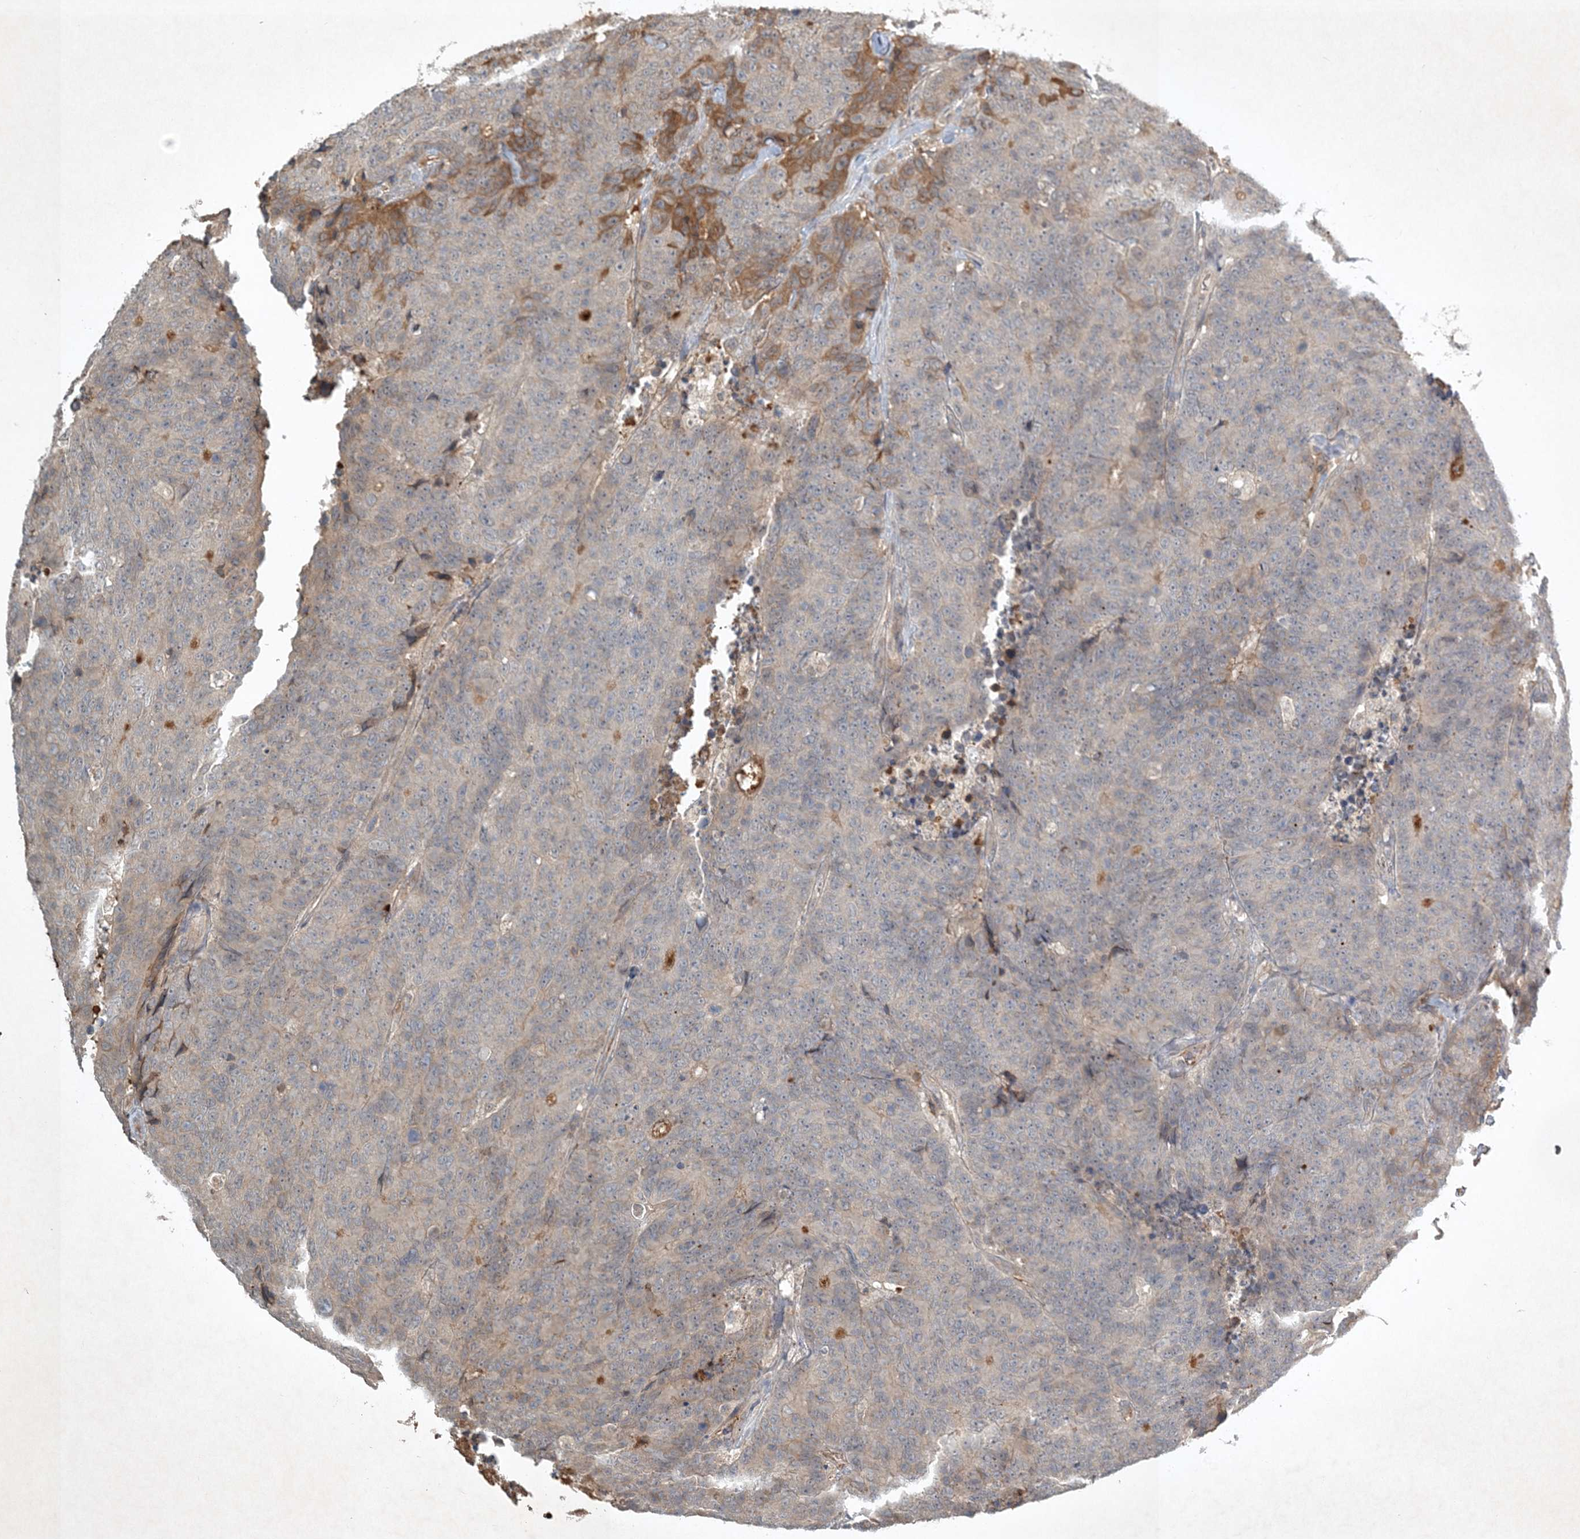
{"staining": {"intensity": "moderate", "quantity": "<25%", "location": "cytoplasmic/membranous"}, "tissue": "colorectal cancer", "cell_type": "Tumor cells", "image_type": "cancer", "snomed": [{"axis": "morphology", "description": "Adenocarcinoma, NOS"}, {"axis": "topography", "description": "Colon"}], "caption": "The immunohistochemical stain shows moderate cytoplasmic/membranous expression in tumor cells of colorectal adenocarcinoma tissue. (Stains: DAB in brown, nuclei in blue, Microscopy: brightfield microscopy at high magnification).", "gene": "TNFAIP6", "patient": {"sex": "female", "age": 86}}